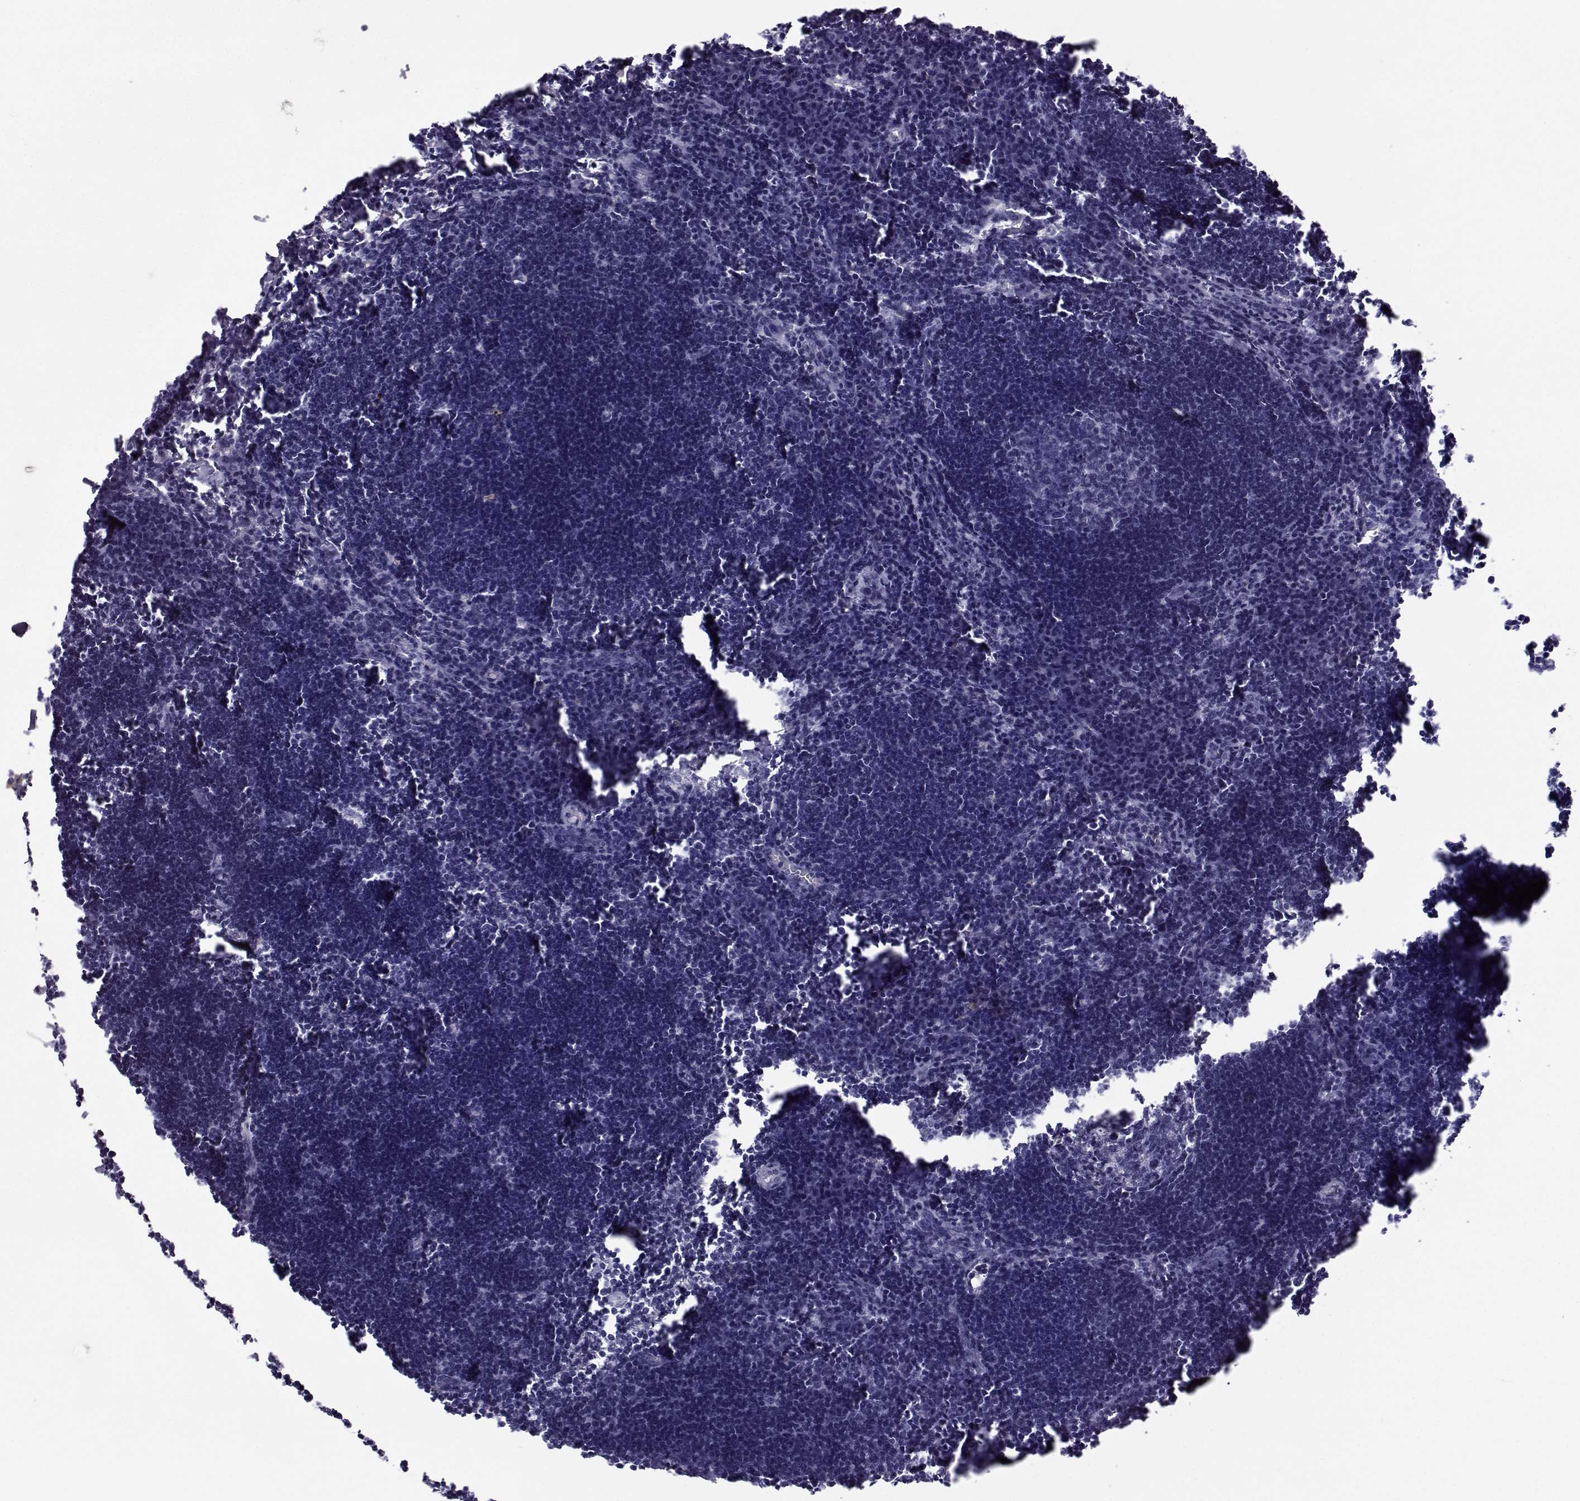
{"staining": {"intensity": "negative", "quantity": "none", "location": "none"}, "tissue": "lymph node", "cell_type": "Germinal center cells", "image_type": "normal", "snomed": [{"axis": "morphology", "description": "Normal tissue, NOS"}, {"axis": "topography", "description": "Lymph node"}], "caption": "Photomicrograph shows no protein expression in germinal center cells of unremarkable lymph node.", "gene": "QPCT", "patient": {"sex": "male", "age": 55}}